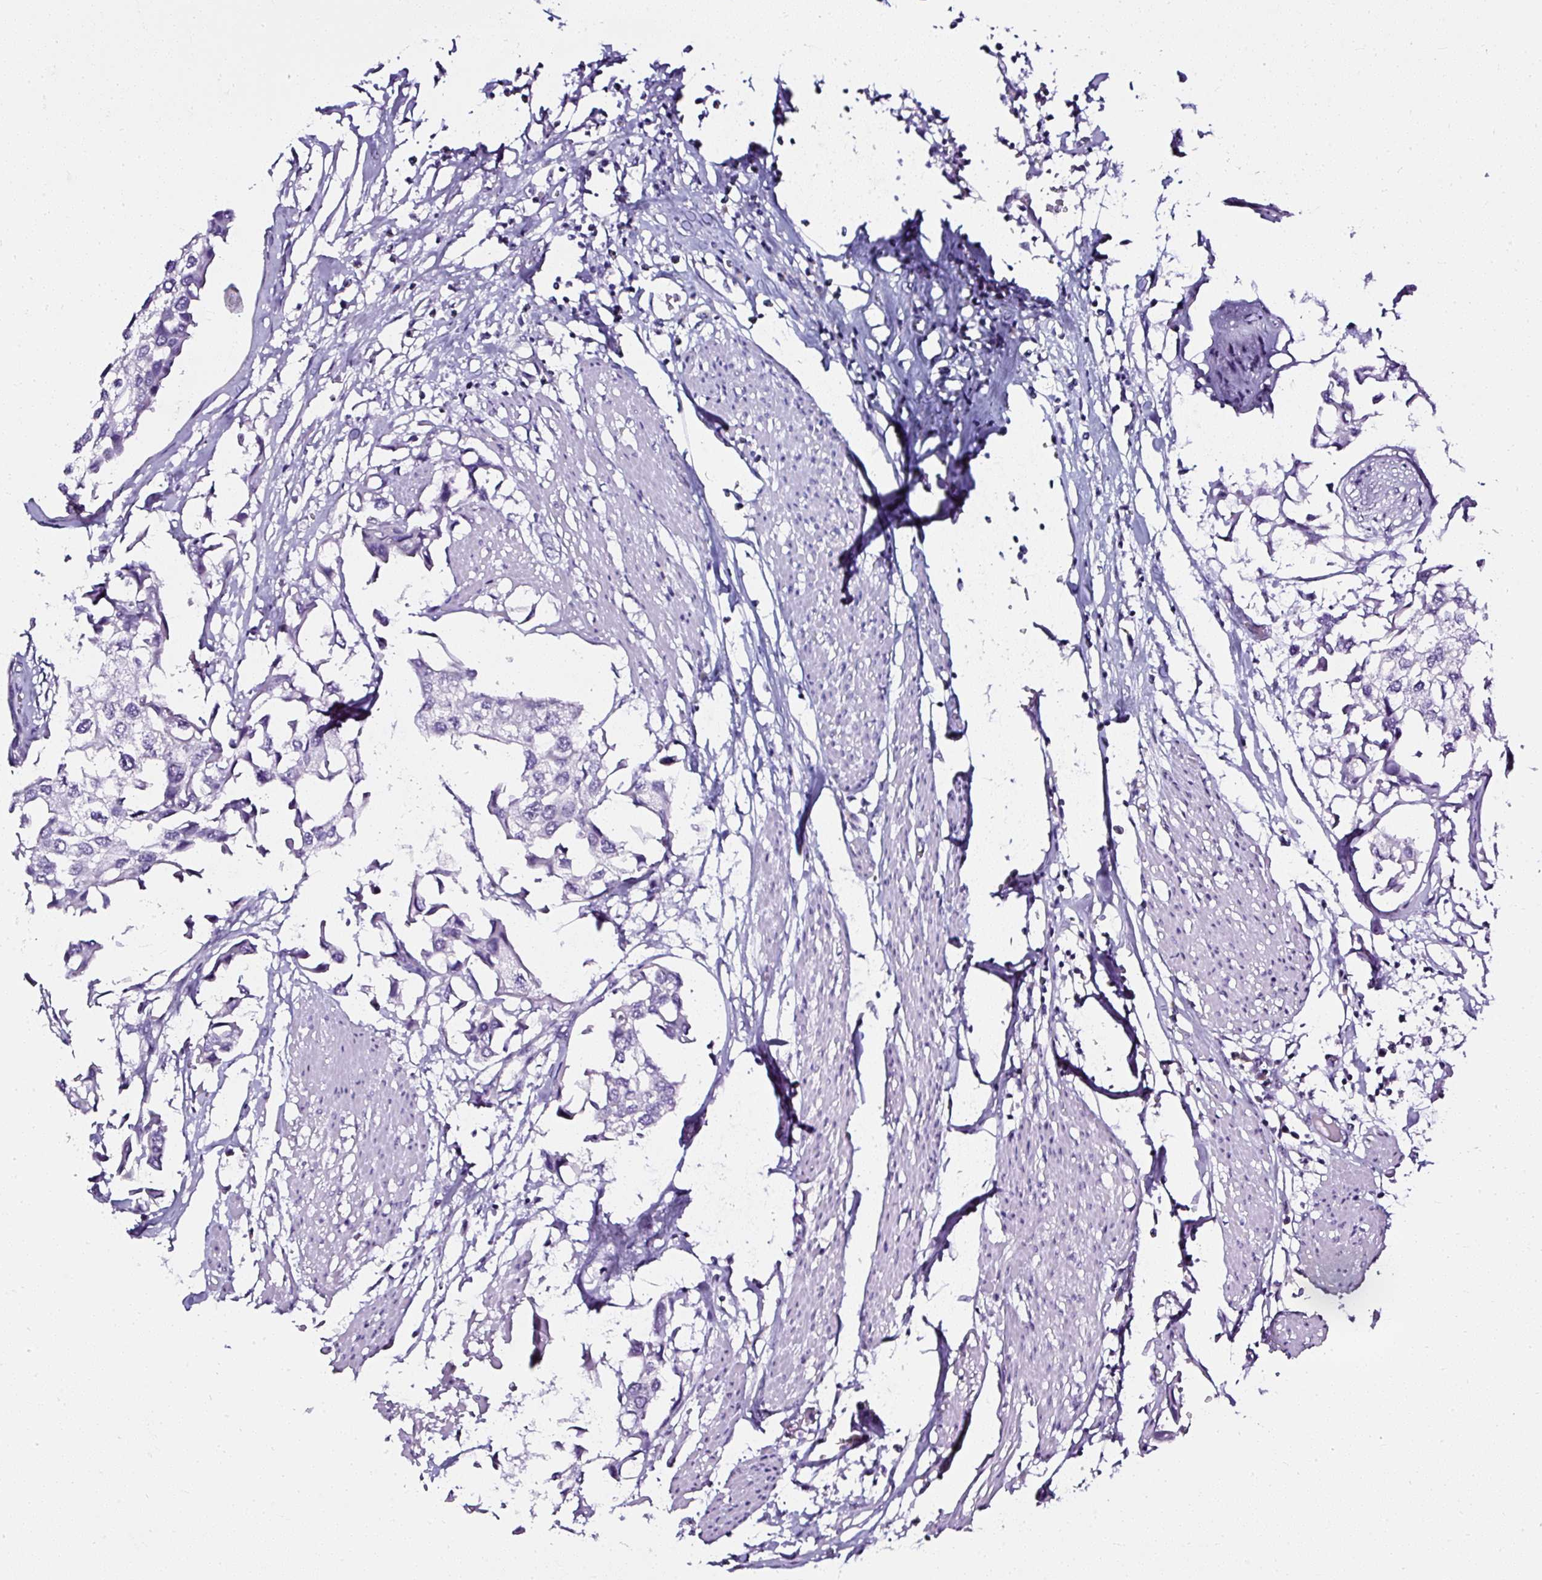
{"staining": {"intensity": "negative", "quantity": "none", "location": "none"}, "tissue": "urothelial cancer", "cell_type": "Tumor cells", "image_type": "cancer", "snomed": [{"axis": "morphology", "description": "Urothelial carcinoma, High grade"}, {"axis": "topography", "description": "Urinary bladder"}], "caption": "High power microscopy micrograph of an IHC histopathology image of urothelial cancer, revealing no significant positivity in tumor cells.", "gene": "ATP2A1", "patient": {"sex": "male", "age": 64}}